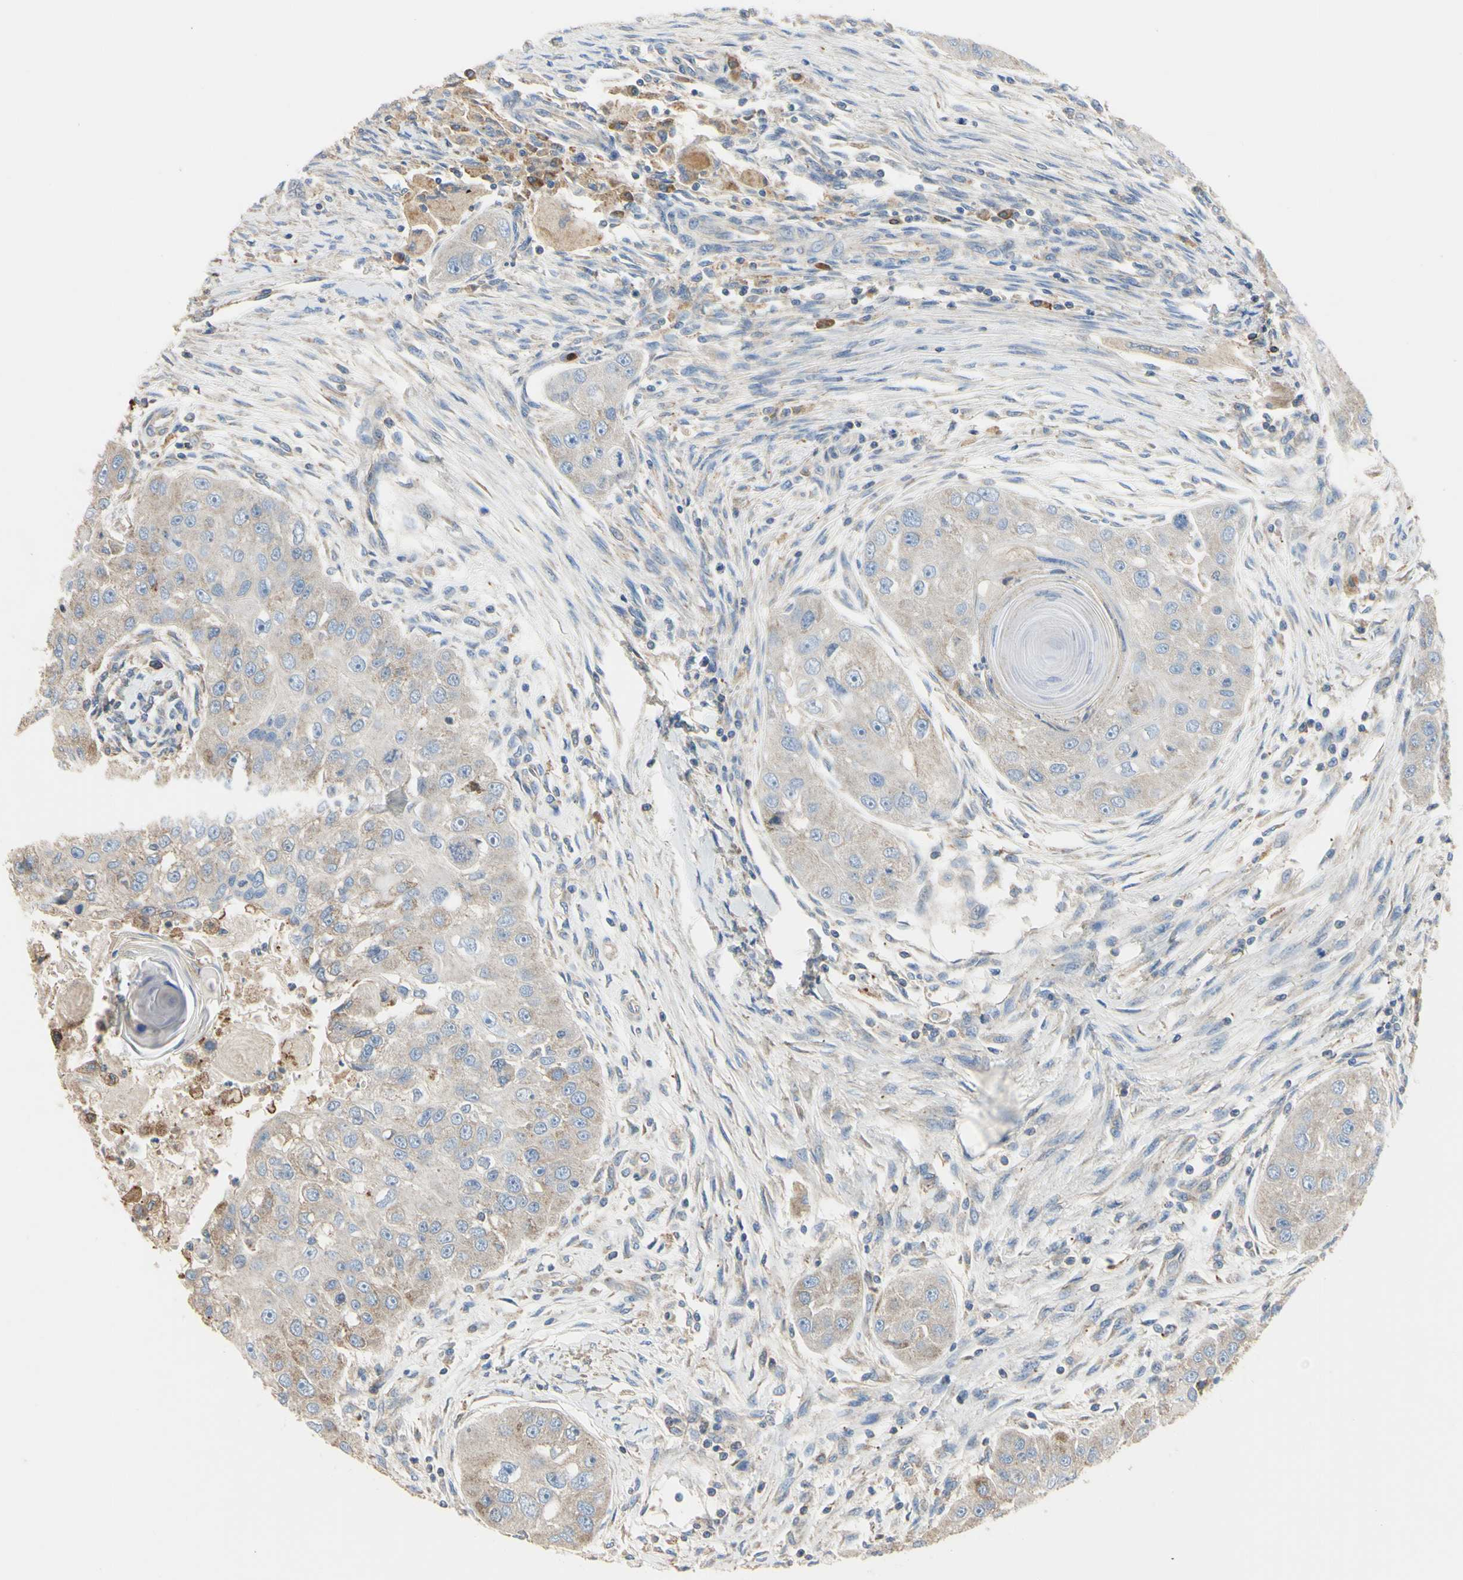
{"staining": {"intensity": "weak", "quantity": "25%-75%", "location": "cytoplasmic/membranous"}, "tissue": "head and neck cancer", "cell_type": "Tumor cells", "image_type": "cancer", "snomed": [{"axis": "morphology", "description": "Normal tissue, NOS"}, {"axis": "morphology", "description": "Squamous cell carcinoma, NOS"}, {"axis": "topography", "description": "Skeletal muscle"}, {"axis": "topography", "description": "Head-Neck"}], "caption": "Human head and neck cancer (squamous cell carcinoma) stained with a protein marker exhibits weak staining in tumor cells.", "gene": "BECN1", "patient": {"sex": "male", "age": 51}}